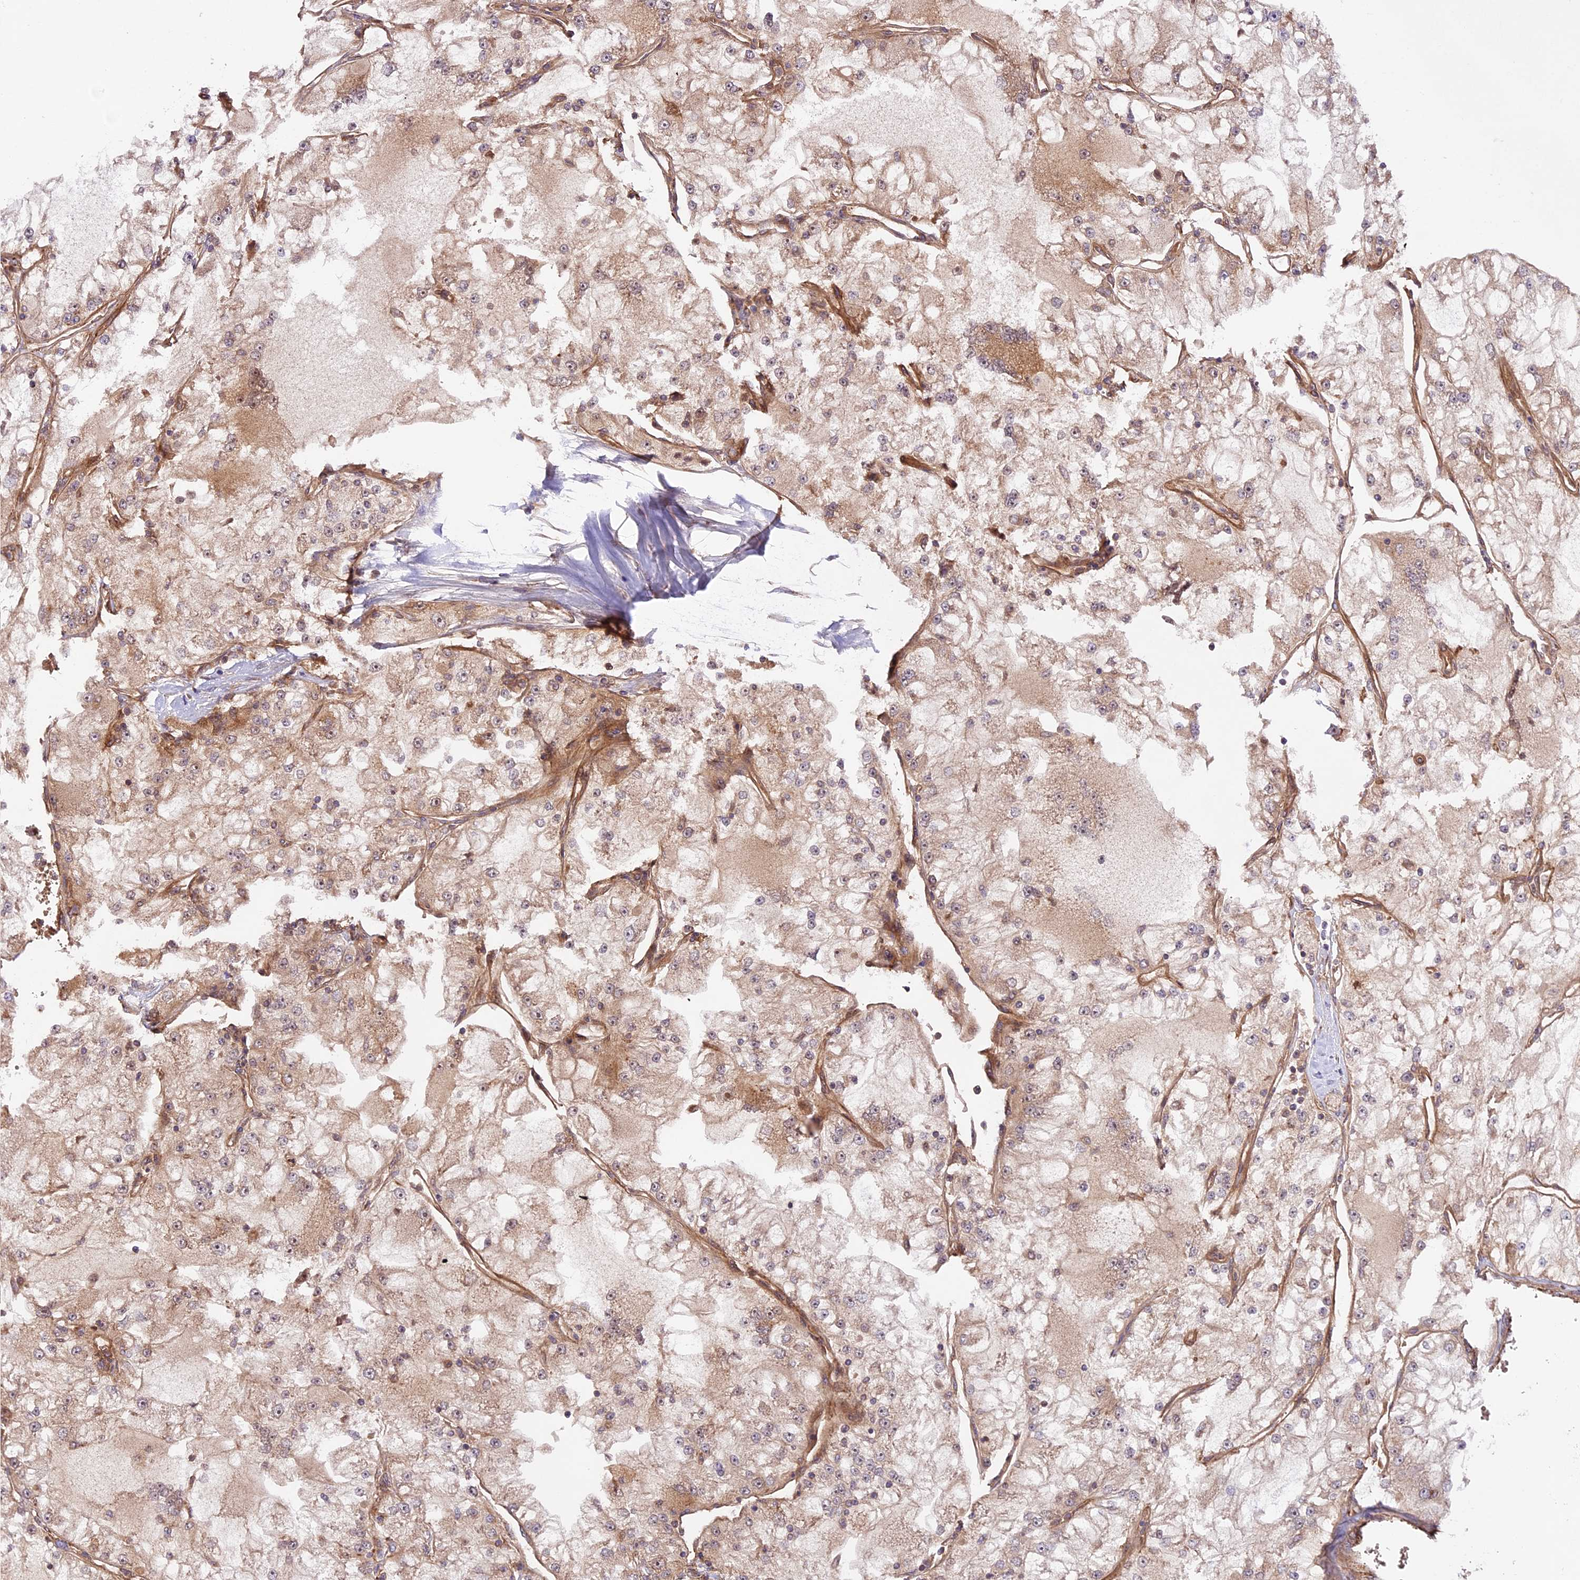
{"staining": {"intensity": "weak", "quantity": ">75%", "location": "cytoplasmic/membranous"}, "tissue": "renal cancer", "cell_type": "Tumor cells", "image_type": "cancer", "snomed": [{"axis": "morphology", "description": "Adenocarcinoma, NOS"}, {"axis": "topography", "description": "Kidney"}], "caption": "Renal cancer tissue displays weak cytoplasmic/membranous positivity in about >75% of tumor cells", "gene": "NDUFA8", "patient": {"sex": "female", "age": 72}}